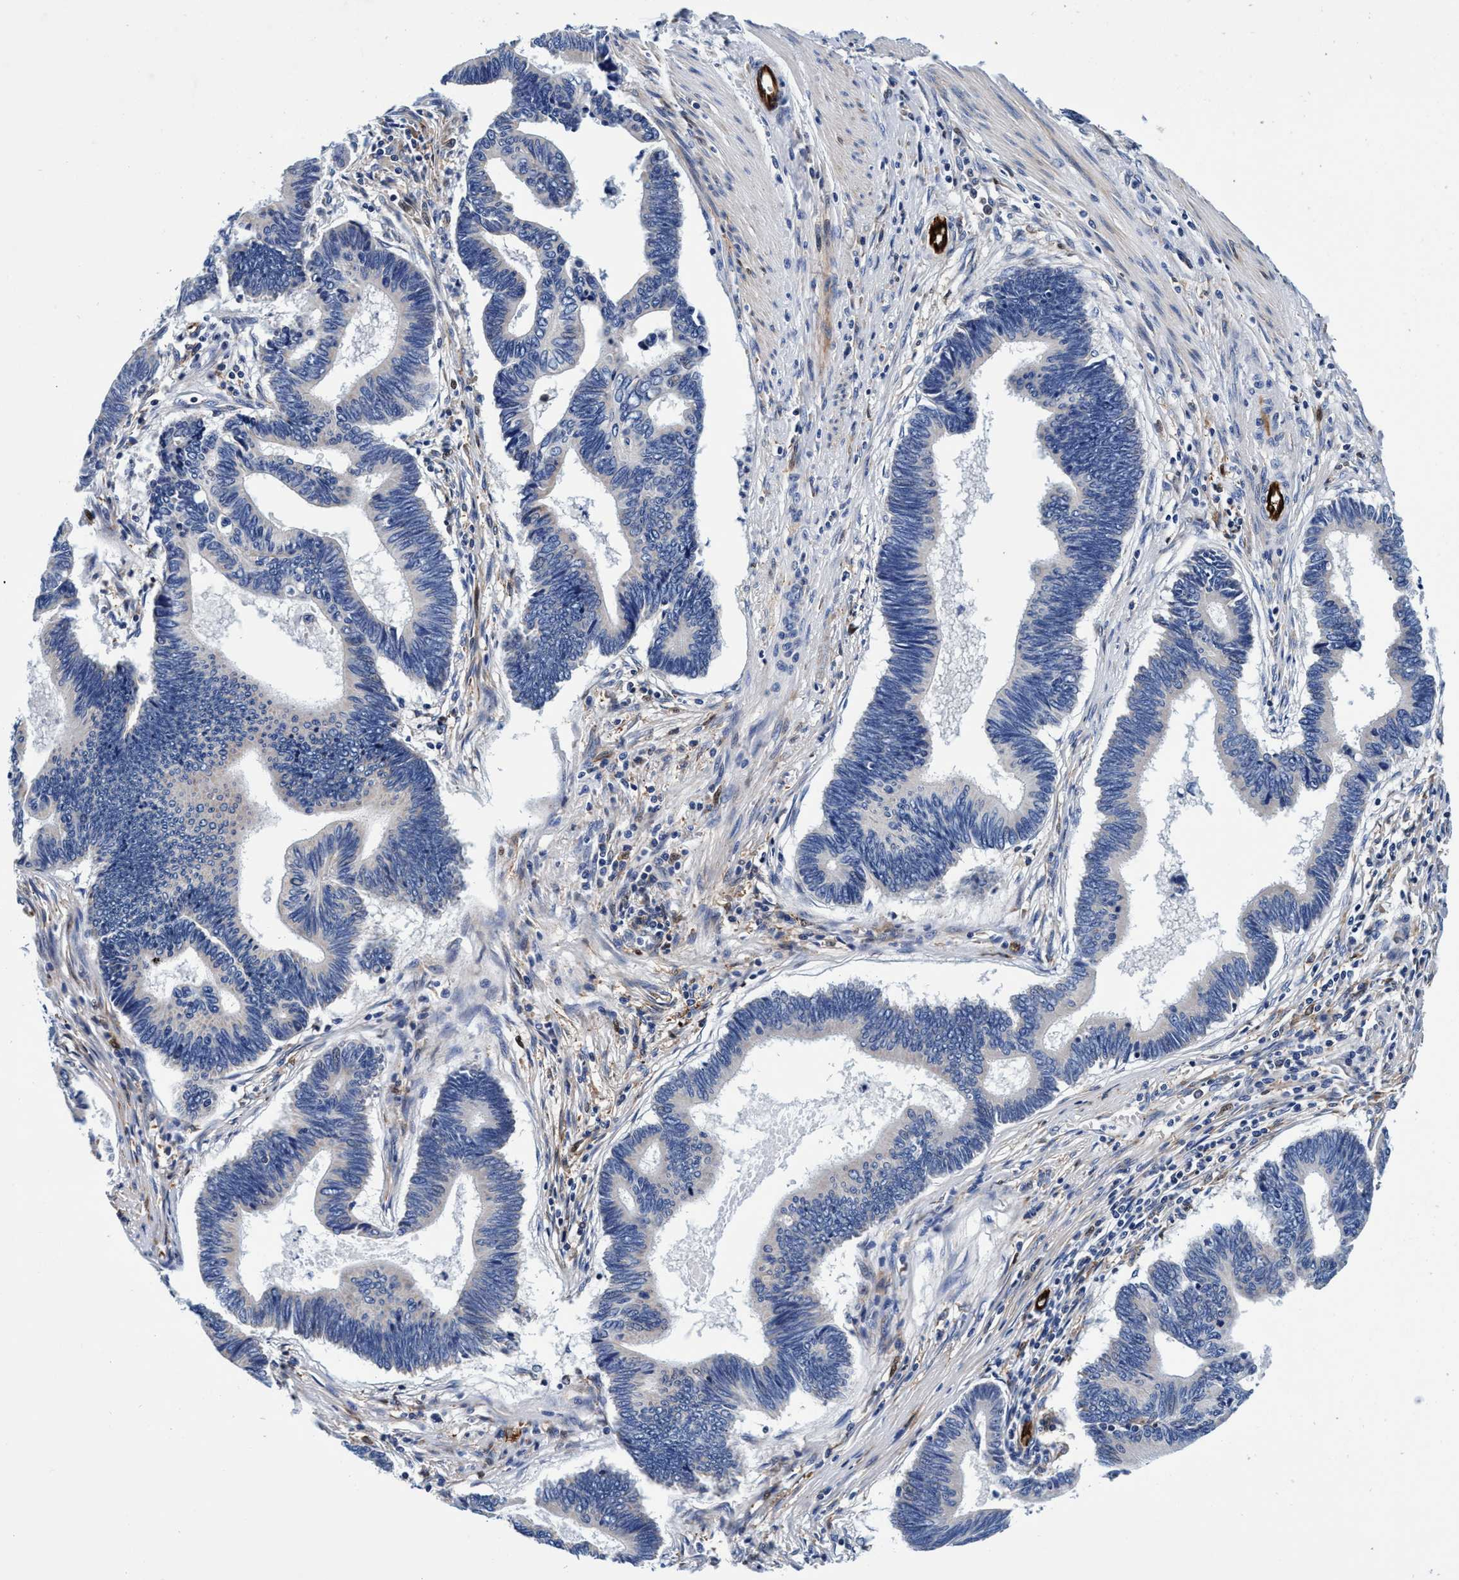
{"staining": {"intensity": "negative", "quantity": "none", "location": "none"}, "tissue": "pancreatic cancer", "cell_type": "Tumor cells", "image_type": "cancer", "snomed": [{"axis": "morphology", "description": "Adenocarcinoma, NOS"}, {"axis": "topography", "description": "Pancreas"}], "caption": "Tumor cells are negative for brown protein staining in pancreatic cancer (adenocarcinoma).", "gene": "UBALD2", "patient": {"sex": "female", "age": 70}}